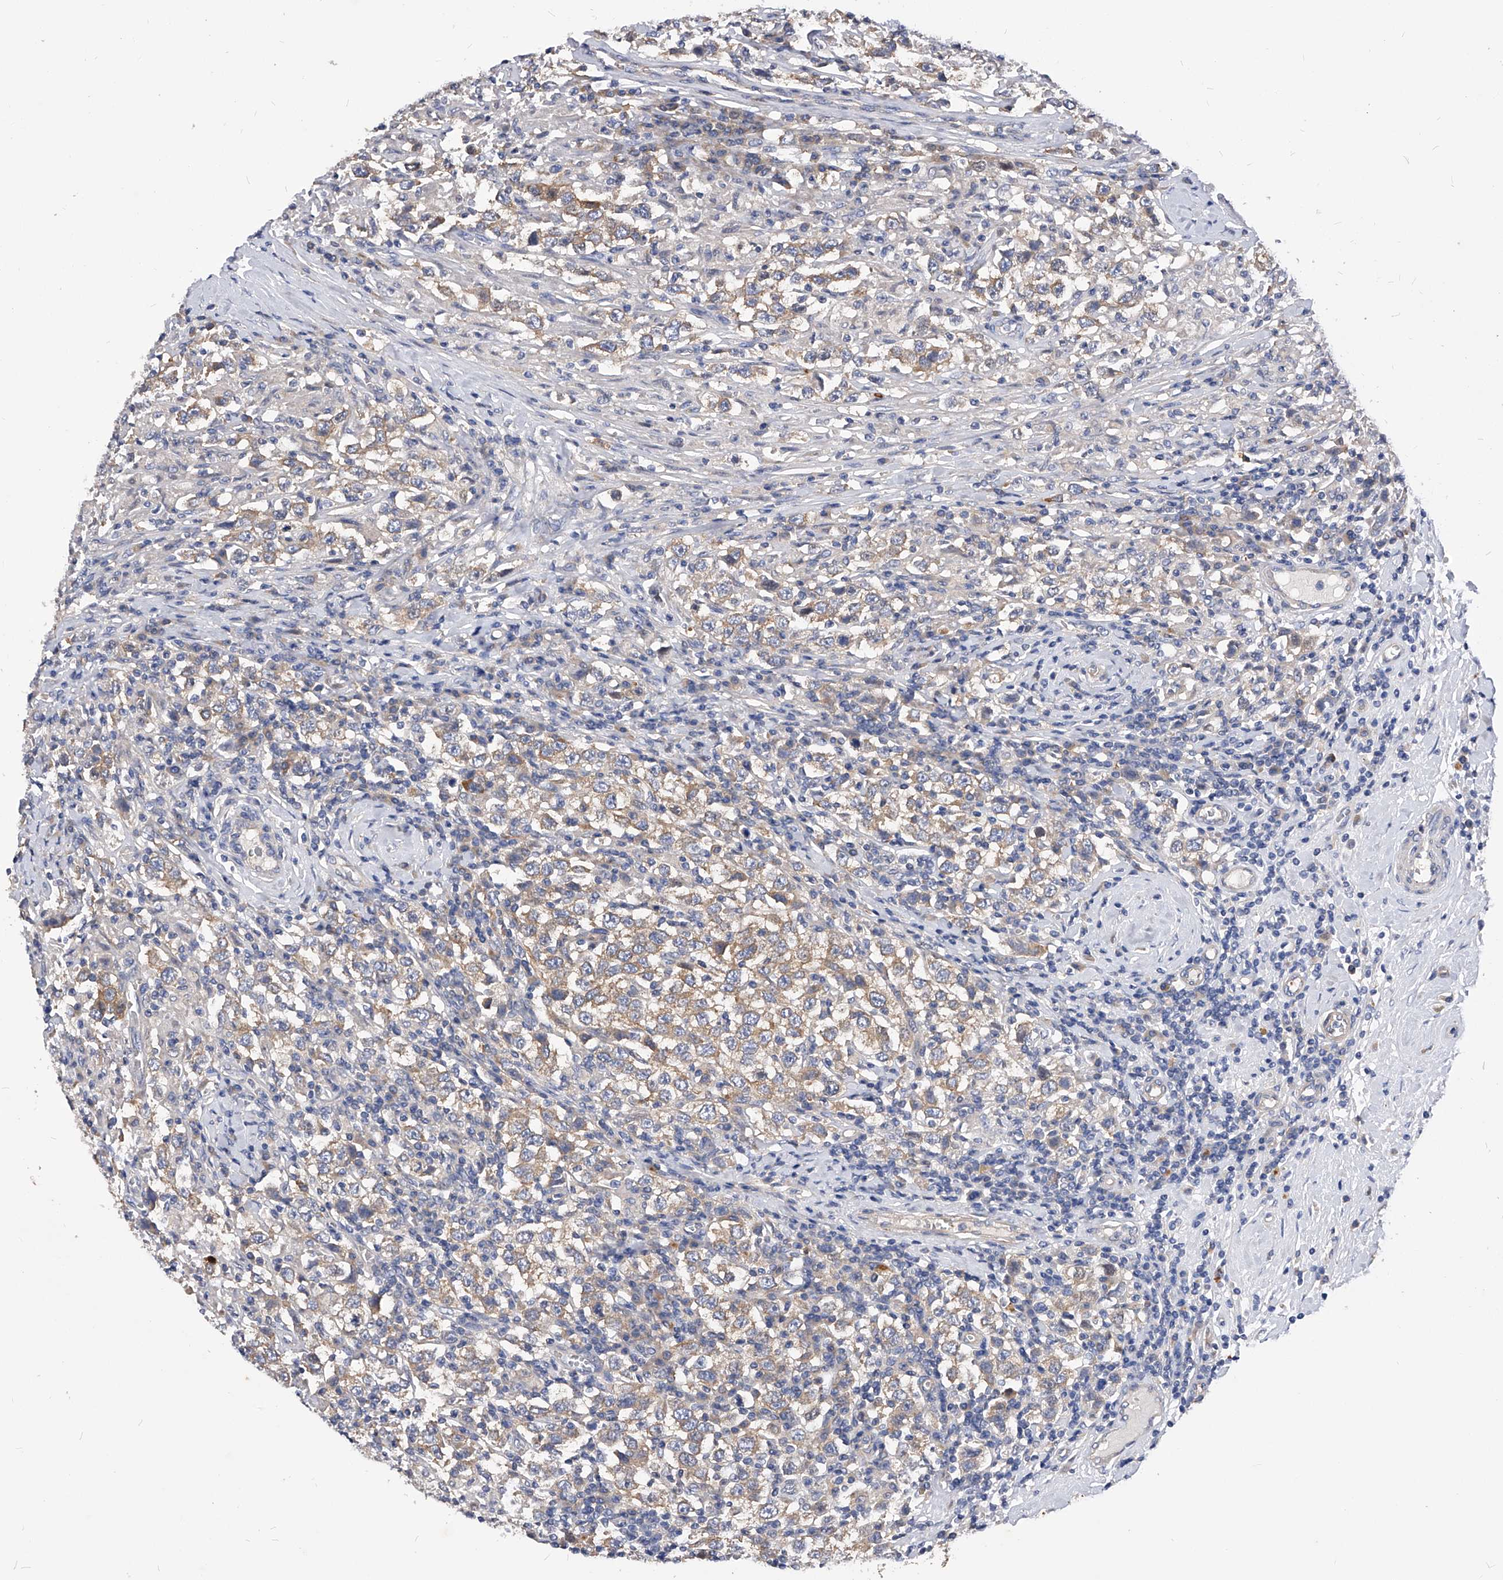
{"staining": {"intensity": "moderate", "quantity": ">75%", "location": "cytoplasmic/membranous"}, "tissue": "testis cancer", "cell_type": "Tumor cells", "image_type": "cancer", "snomed": [{"axis": "morphology", "description": "Seminoma, NOS"}, {"axis": "topography", "description": "Testis"}], "caption": "Immunohistochemistry (IHC) of human seminoma (testis) reveals medium levels of moderate cytoplasmic/membranous positivity in about >75% of tumor cells.", "gene": "PPP5C", "patient": {"sex": "male", "age": 41}}